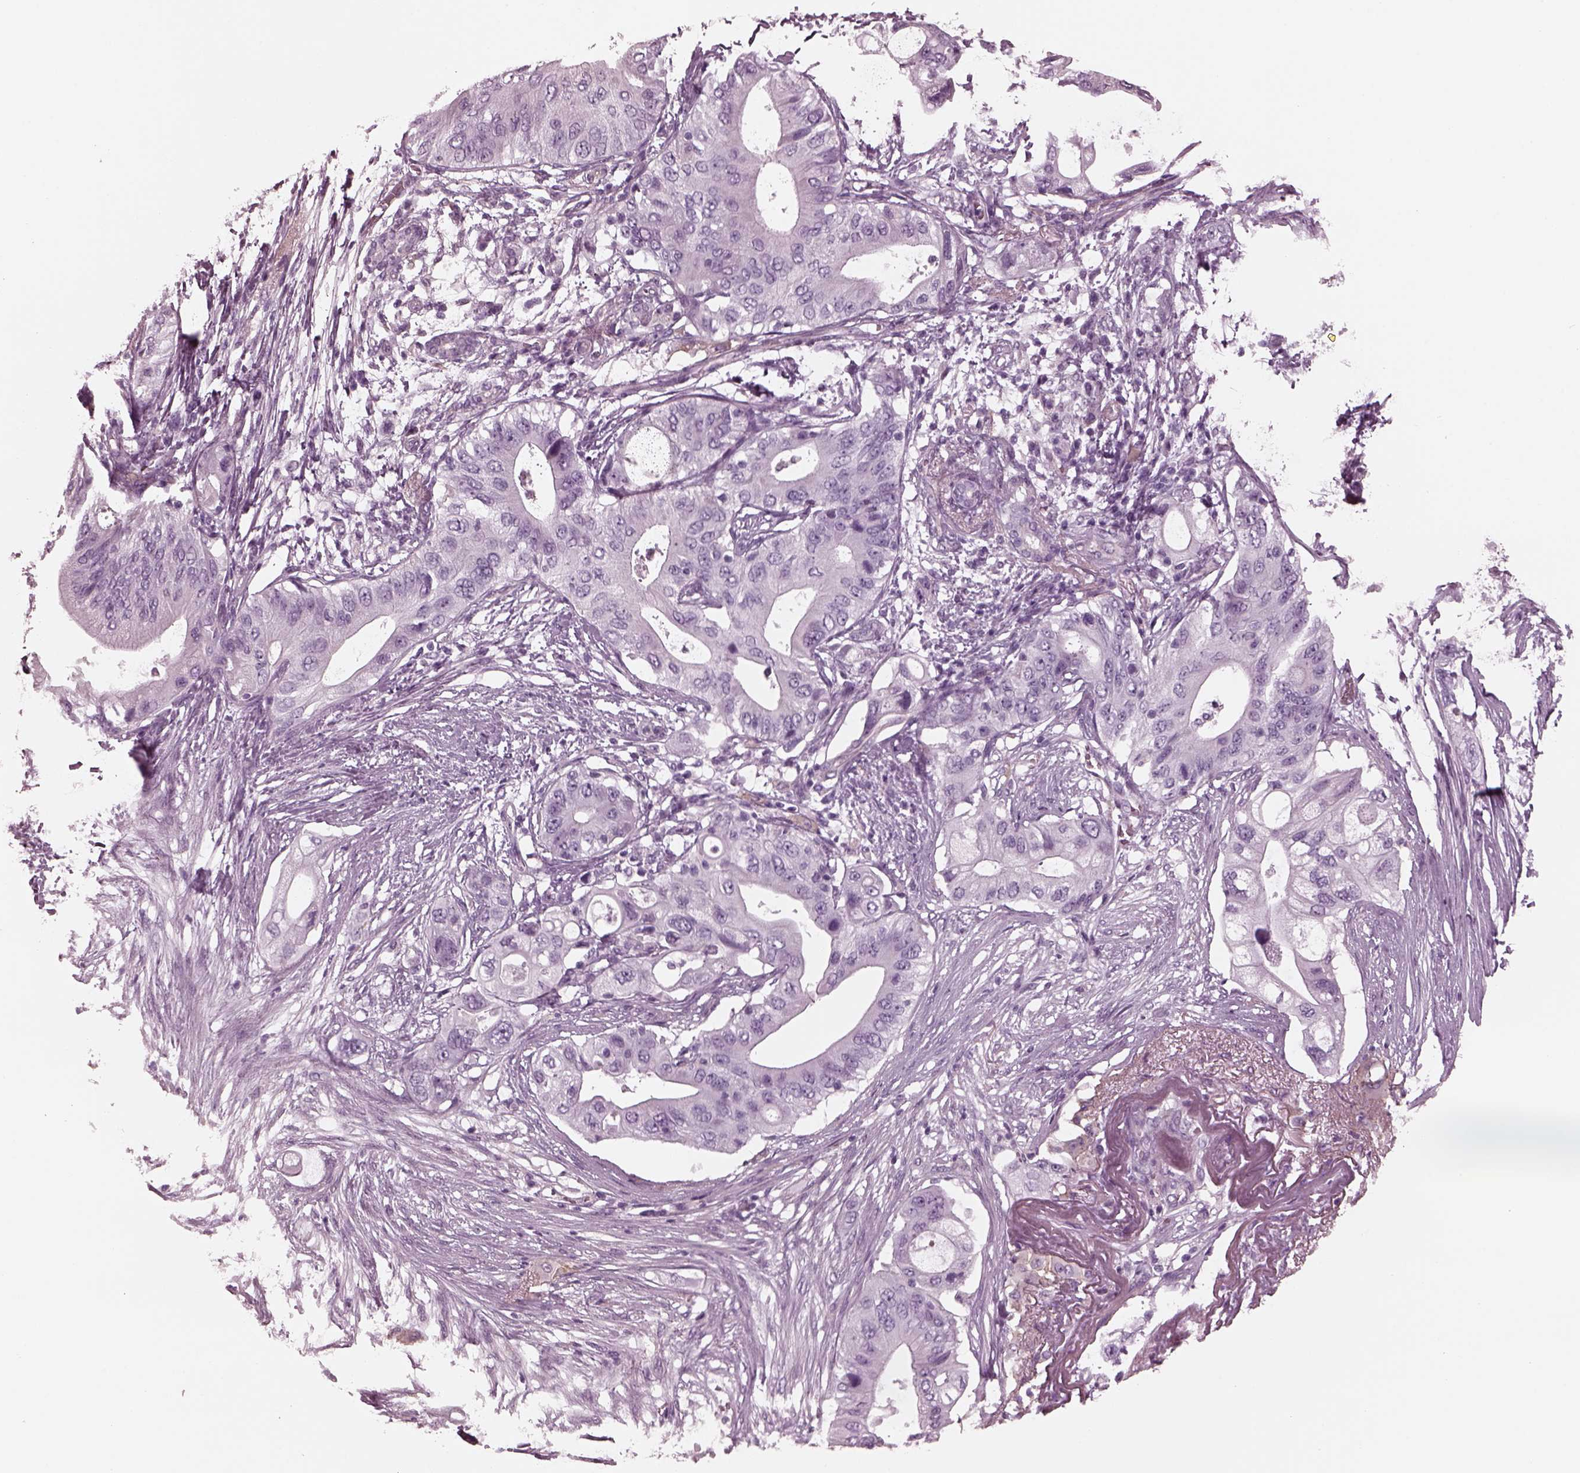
{"staining": {"intensity": "negative", "quantity": "none", "location": "none"}, "tissue": "pancreatic cancer", "cell_type": "Tumor cells", "image_type": "cancer", "snomed": [{"axis": "morphology", "description": "Adenocarcinoma, NOS"}, {"axis": "topography", "description": "Pancreas"}], "caption": "This is a micrograph of immunohistochemistry staining of pancreatic cancer, which shows no staining in tumor cells.", "gene": "CGA", "patient": {"sex": "female", "age": 72}}